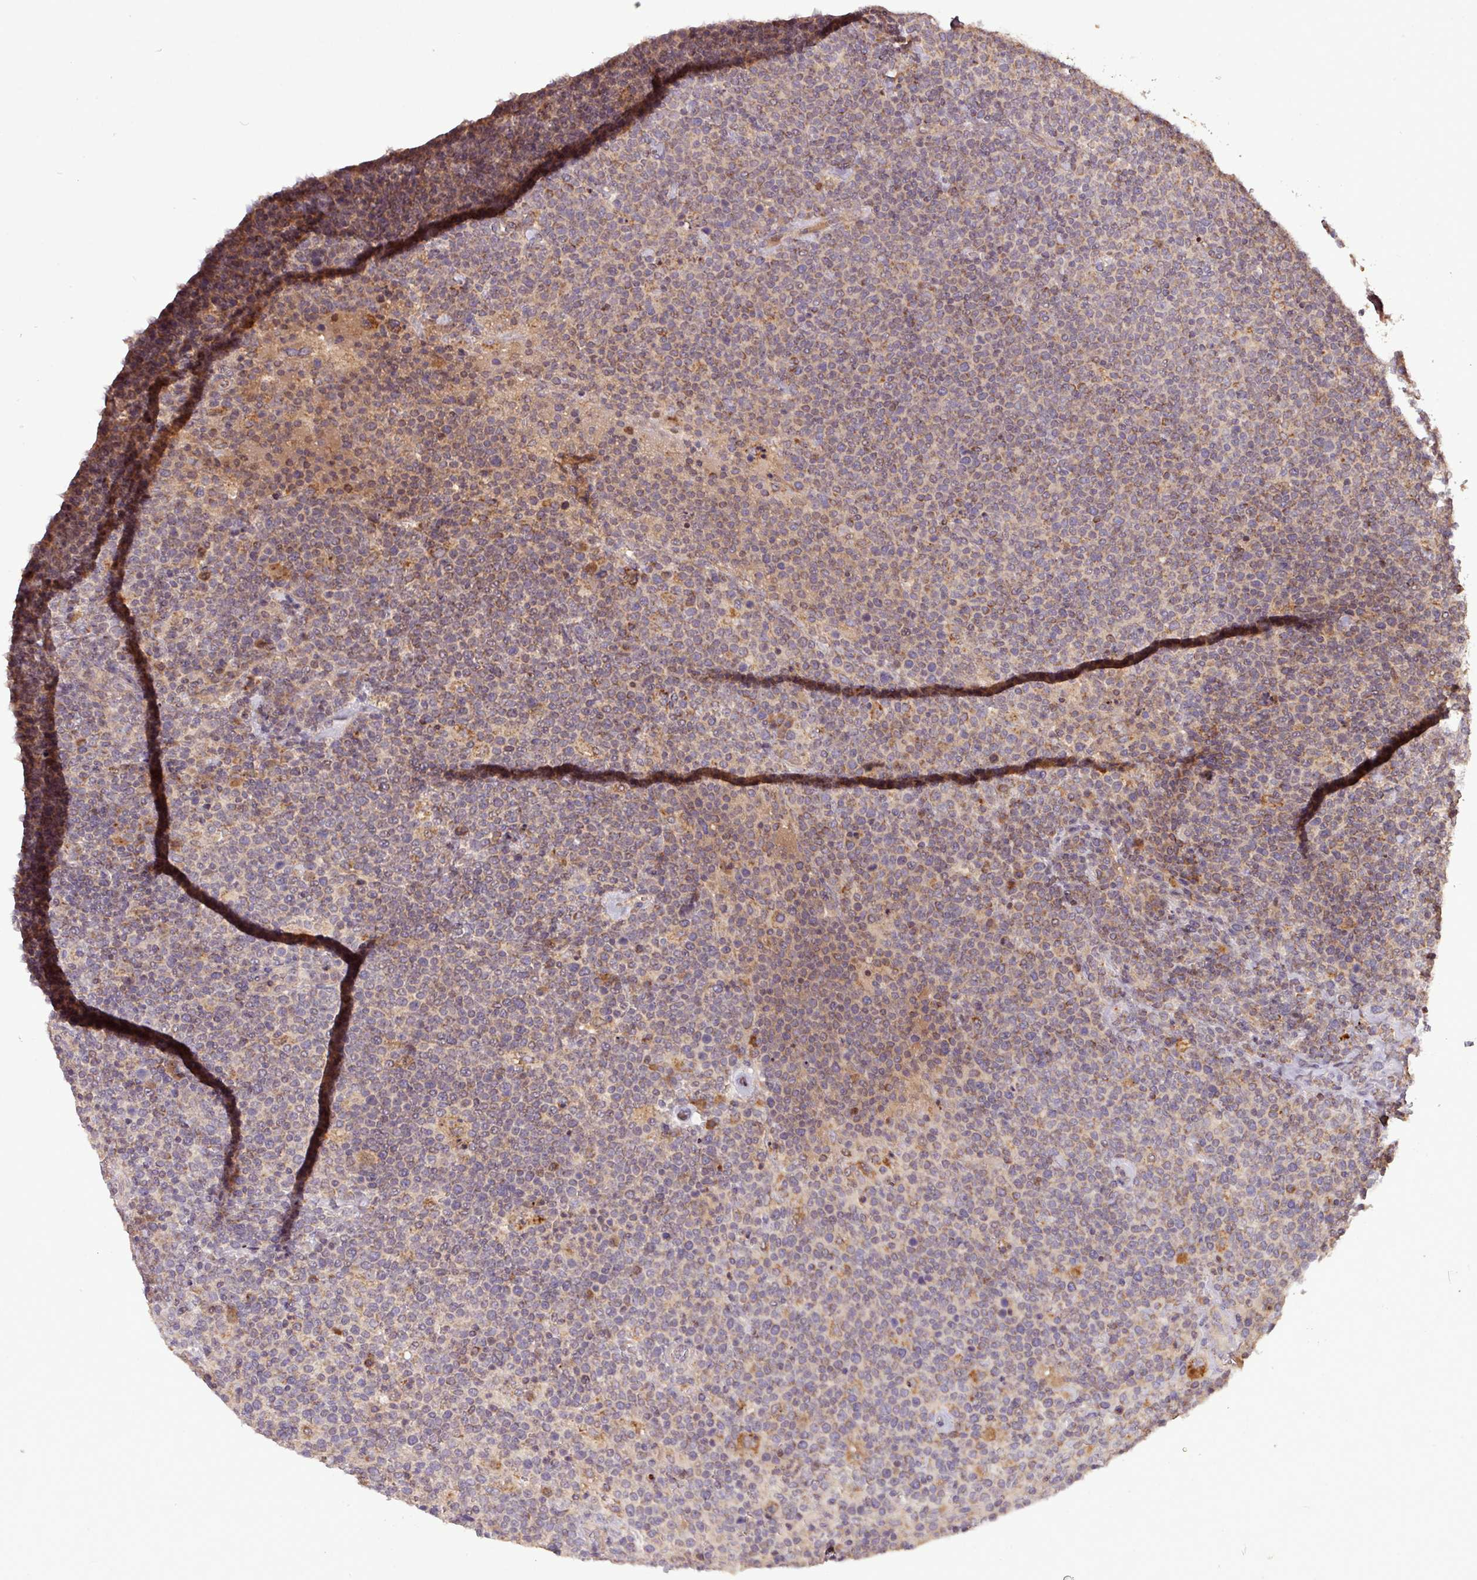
{"staining": {"intensity": "weak", "quantity": "25%-75%", "location": "cytoplasmic/membranous"}, "tissue": "lymphoma", "cell_type": "Tumor cells", "image_type": "cancer", "snomed": [{"axis": "morphology", "description": "Malignant lymphoma, non-Hodgkin's type, High grade"}, {"axis": "topography", "description": "Lymph node"}], "caption": "Human lymphoma stained with a brown dye displays weak cytoplasmic/membranous positive positivity in approximately 25%-75% of tumor cells.", "gene": "YPEL3", "patient": {"sex": "male", "age": 61}}